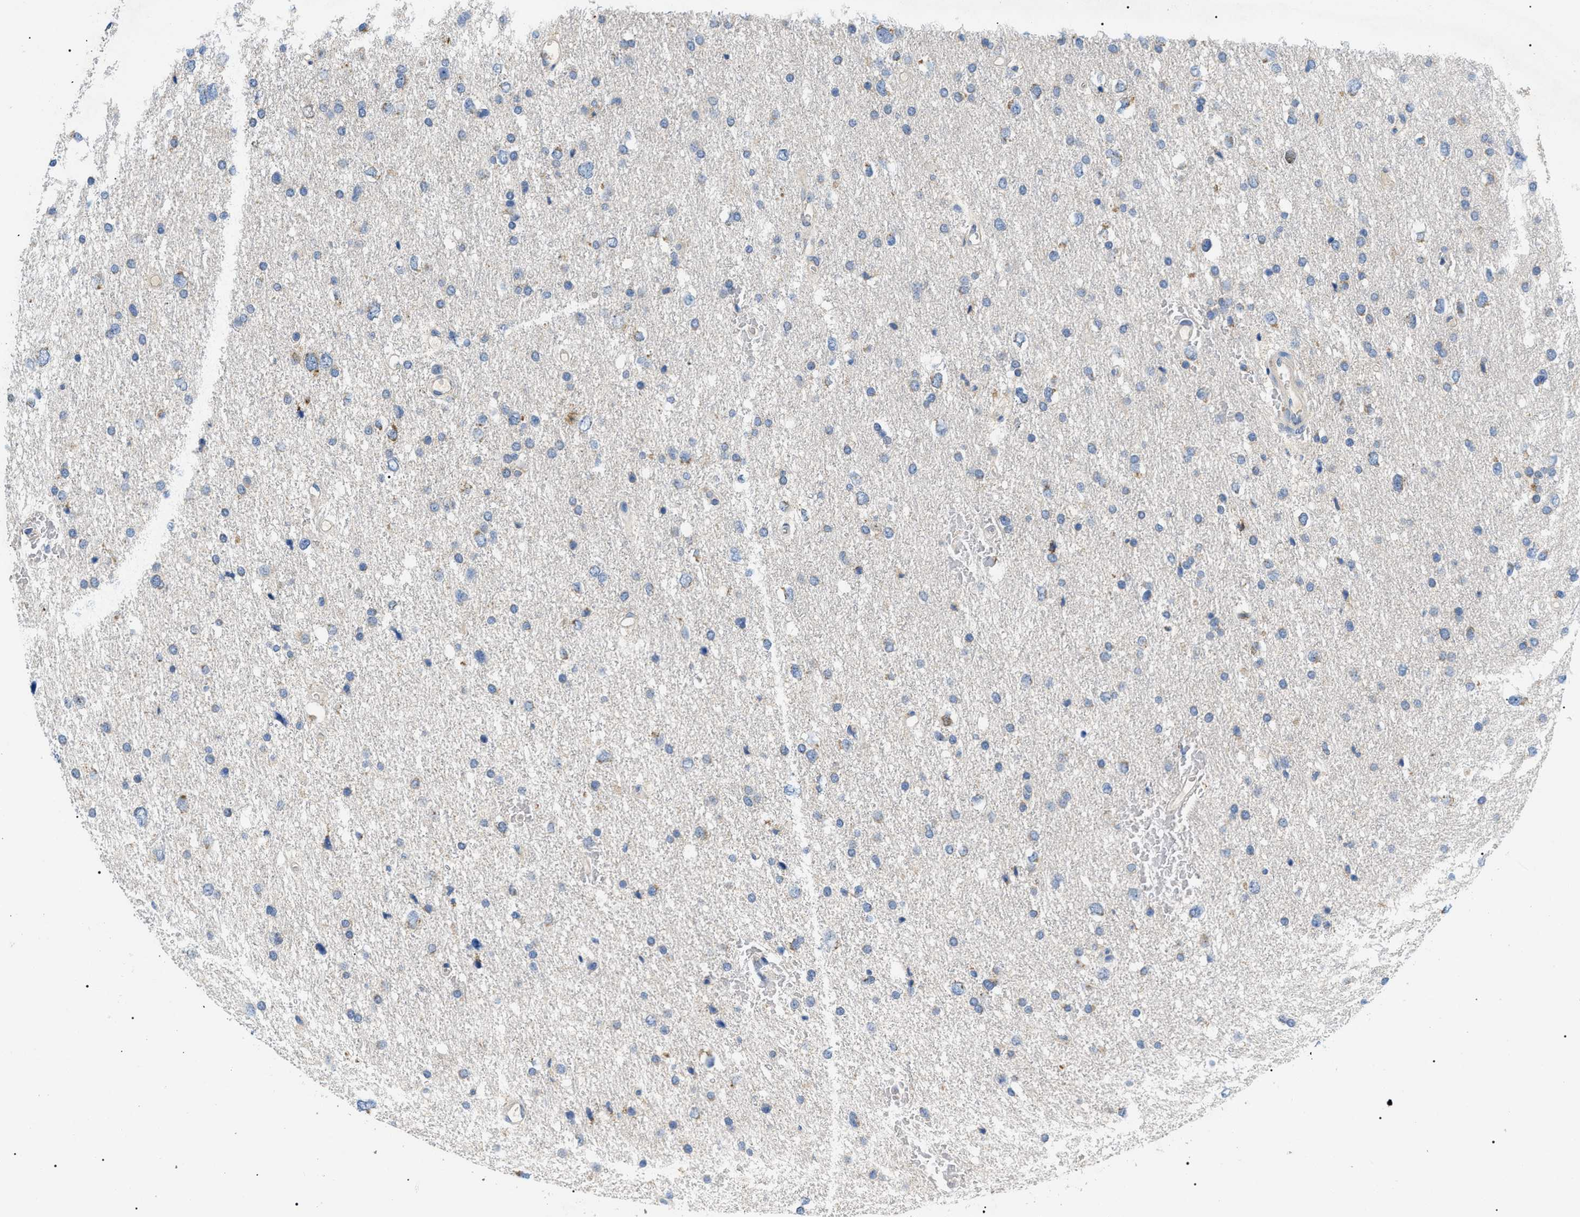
{"staining": {"intensity": "weak", "quantity": "<25%", "location": "cytoplasmic/membranous"}, "tissue": "glioma", "cell_type": "Tumor cells", "image_type": "cancer", "snomed": [{"axis": "morphology", "description": "Glioma, malignant, Low grade"}, {"axis": "topography", "description": "Brain"}], "caption": "An immunohistochemistry photomicrograph of glioma is shown. There is no staining in tumor cells of glioma.", "gene": "TOMM6", "patient": {"sex": "female", "age": 37}}